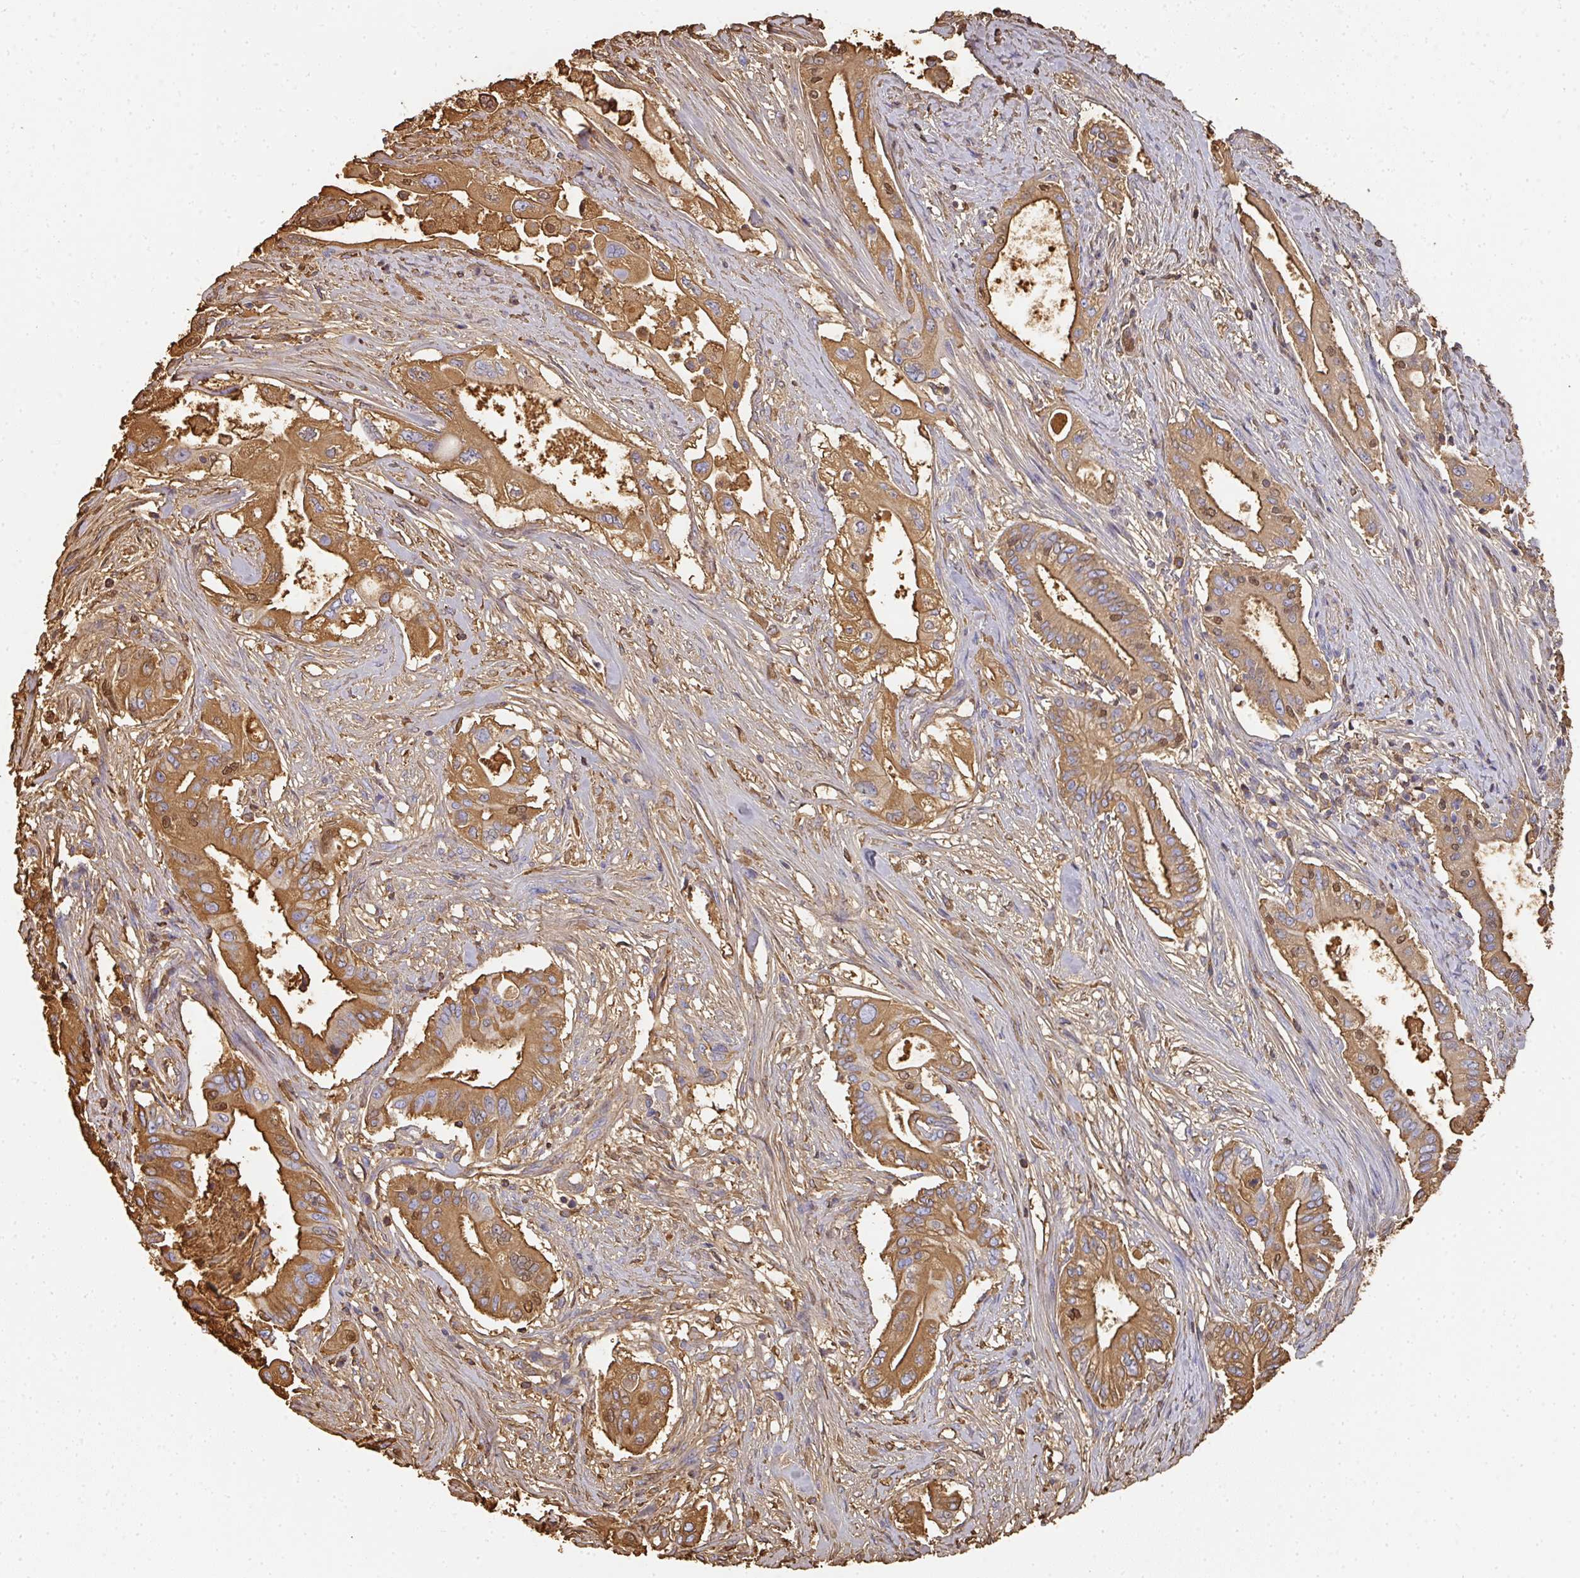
{"staining": {"intensity": "moderate", "quantity": ">75%", "location": "cytoplasmic/membranous"}, "tissue": "pancreatic cancer", "cell_type": "Tumor cells", "image_type": "cancer", "snomed": [{"axis": "morphology", "description": "Adenocarcinoma, NOS"}, {"axis": "topography", "description": "Pancreas"}], "caption": "A brown stain shows moderate cytoplasmic/membranous staining of a protein in adenocarcinoma (pancreatic) tumor cells.", "gene": "ALB", "patient": {"sex": "female", "age": 68}}